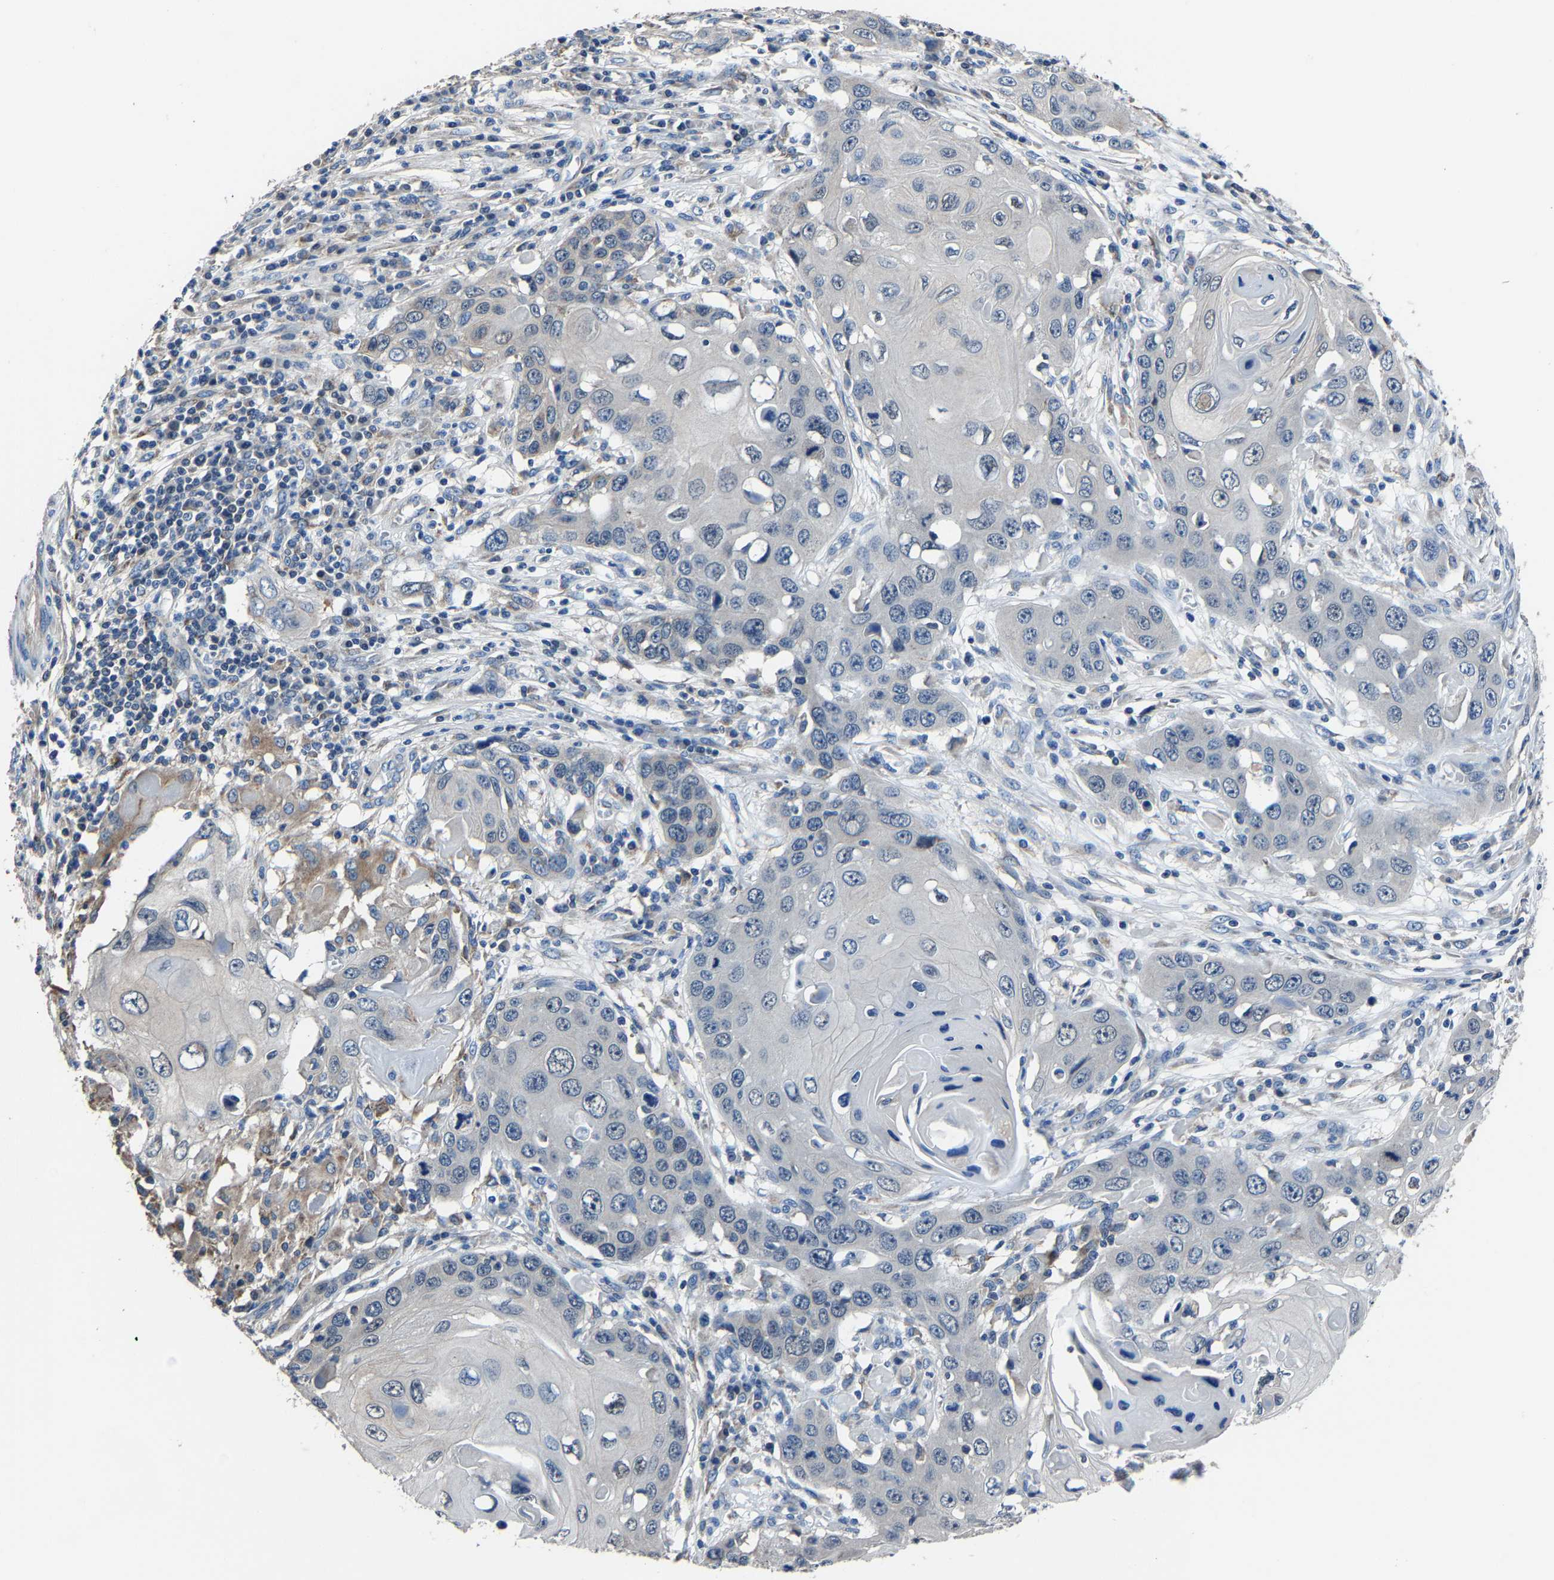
{"staining": {"intensity": "negative", "quantity": "none", "location": "none"}, "tissue": "skin cancer", "cell_type": "Tumor cells", "image_type": "cancer", "snomed": [{"axis": "morphology", "description": "Squamous cell carcinoma, NOS"}, {"axis": "topography", "description": "Skin"}], "caption": "The histopathology image displays no significant positivity in tumor cells of skin cancer.", "gene": "STRBP", "patient": {"sex": "male", "age": 55}}